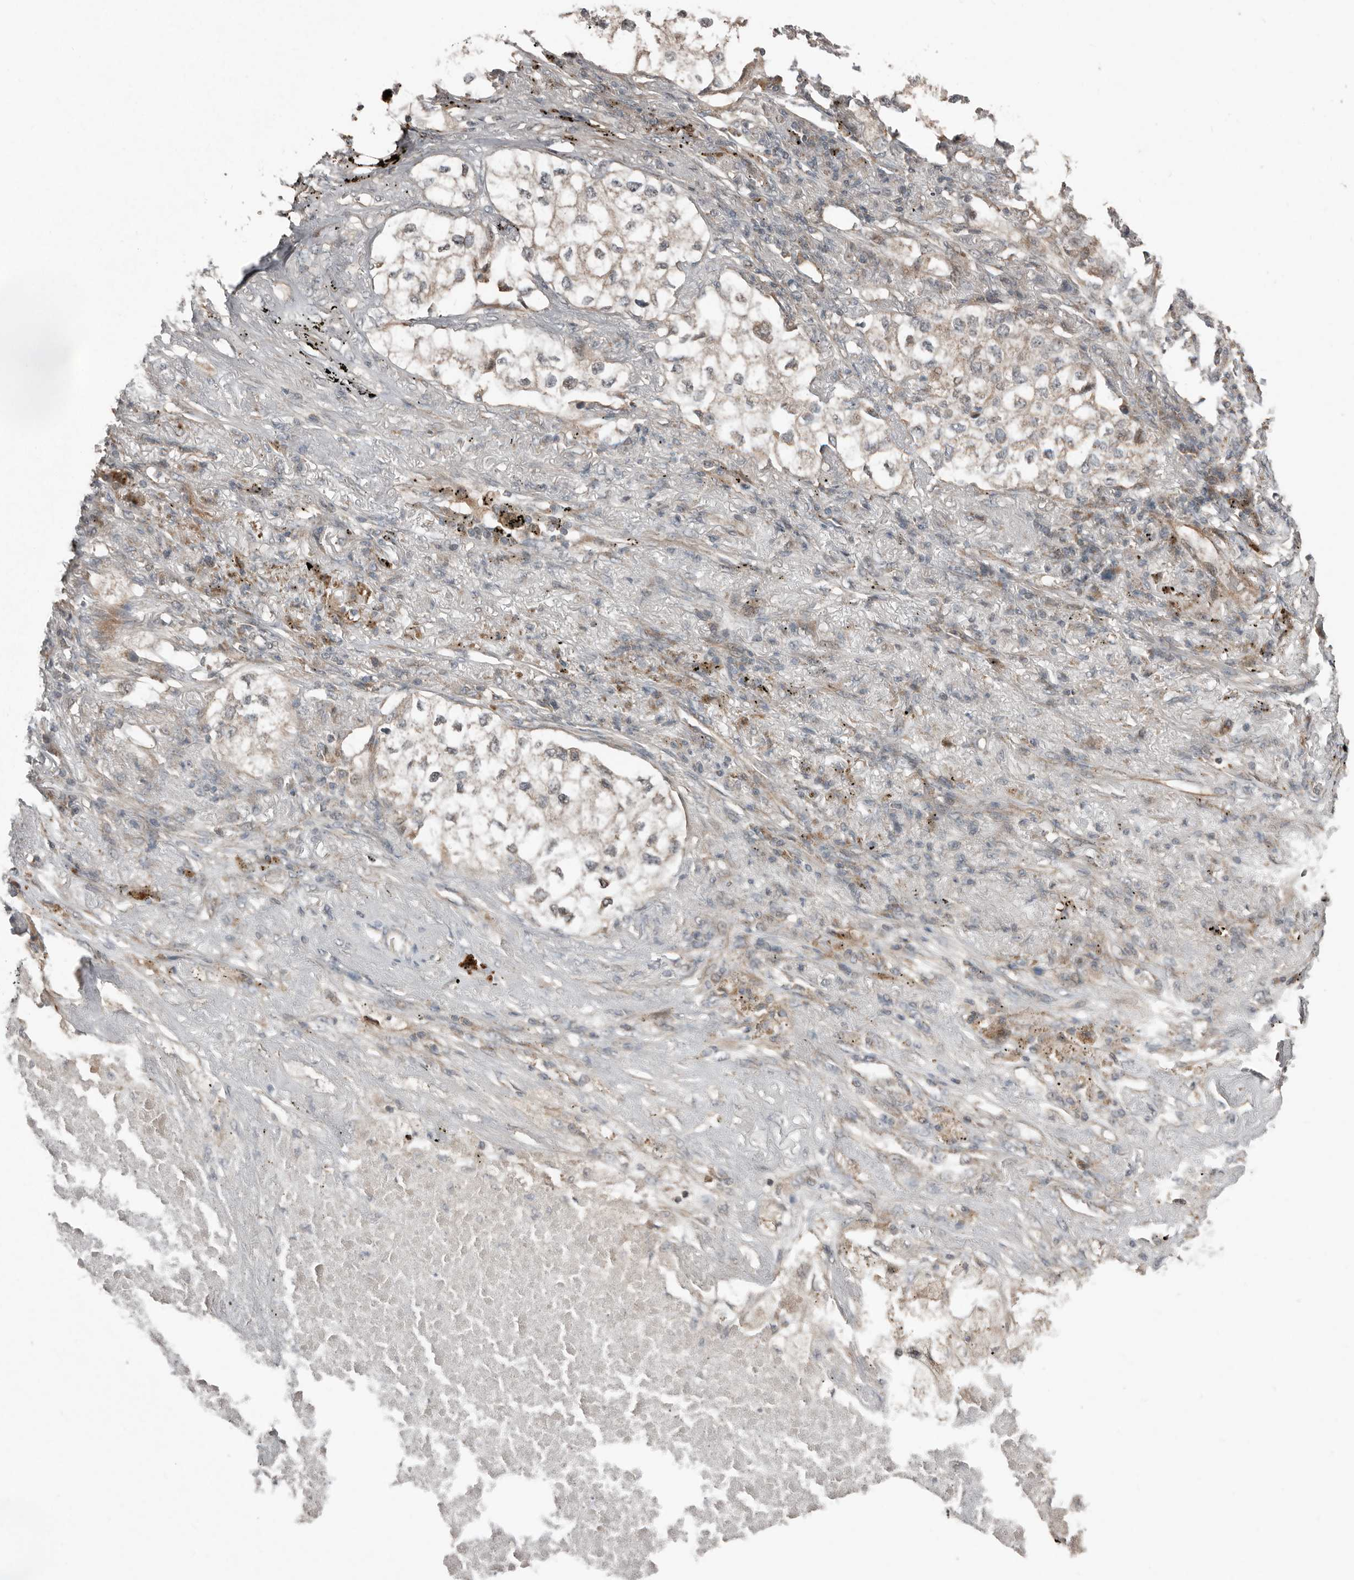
{"staining": {"intensity": "weak", "quantity": "25%-75%", "location": "cytoplasmic/membranous"}, "tissue": "lung cancer", "cell_type": "Tumor cells", "image_type": "cancer", "snomed": [{"axis": "morphology", "description": "Adenocarcinoma, NOS"}, {"axis": "topography", "description": "Lung"}], "caption": "This is an image of immunohistochemistry staining of lung cancer (adenocarcinoma), which shows weak staining in the cytoplasmic/membranous of tumor cells.", "gene": "SLC6A7", "patient": {"sex": "male", "age": 63}}